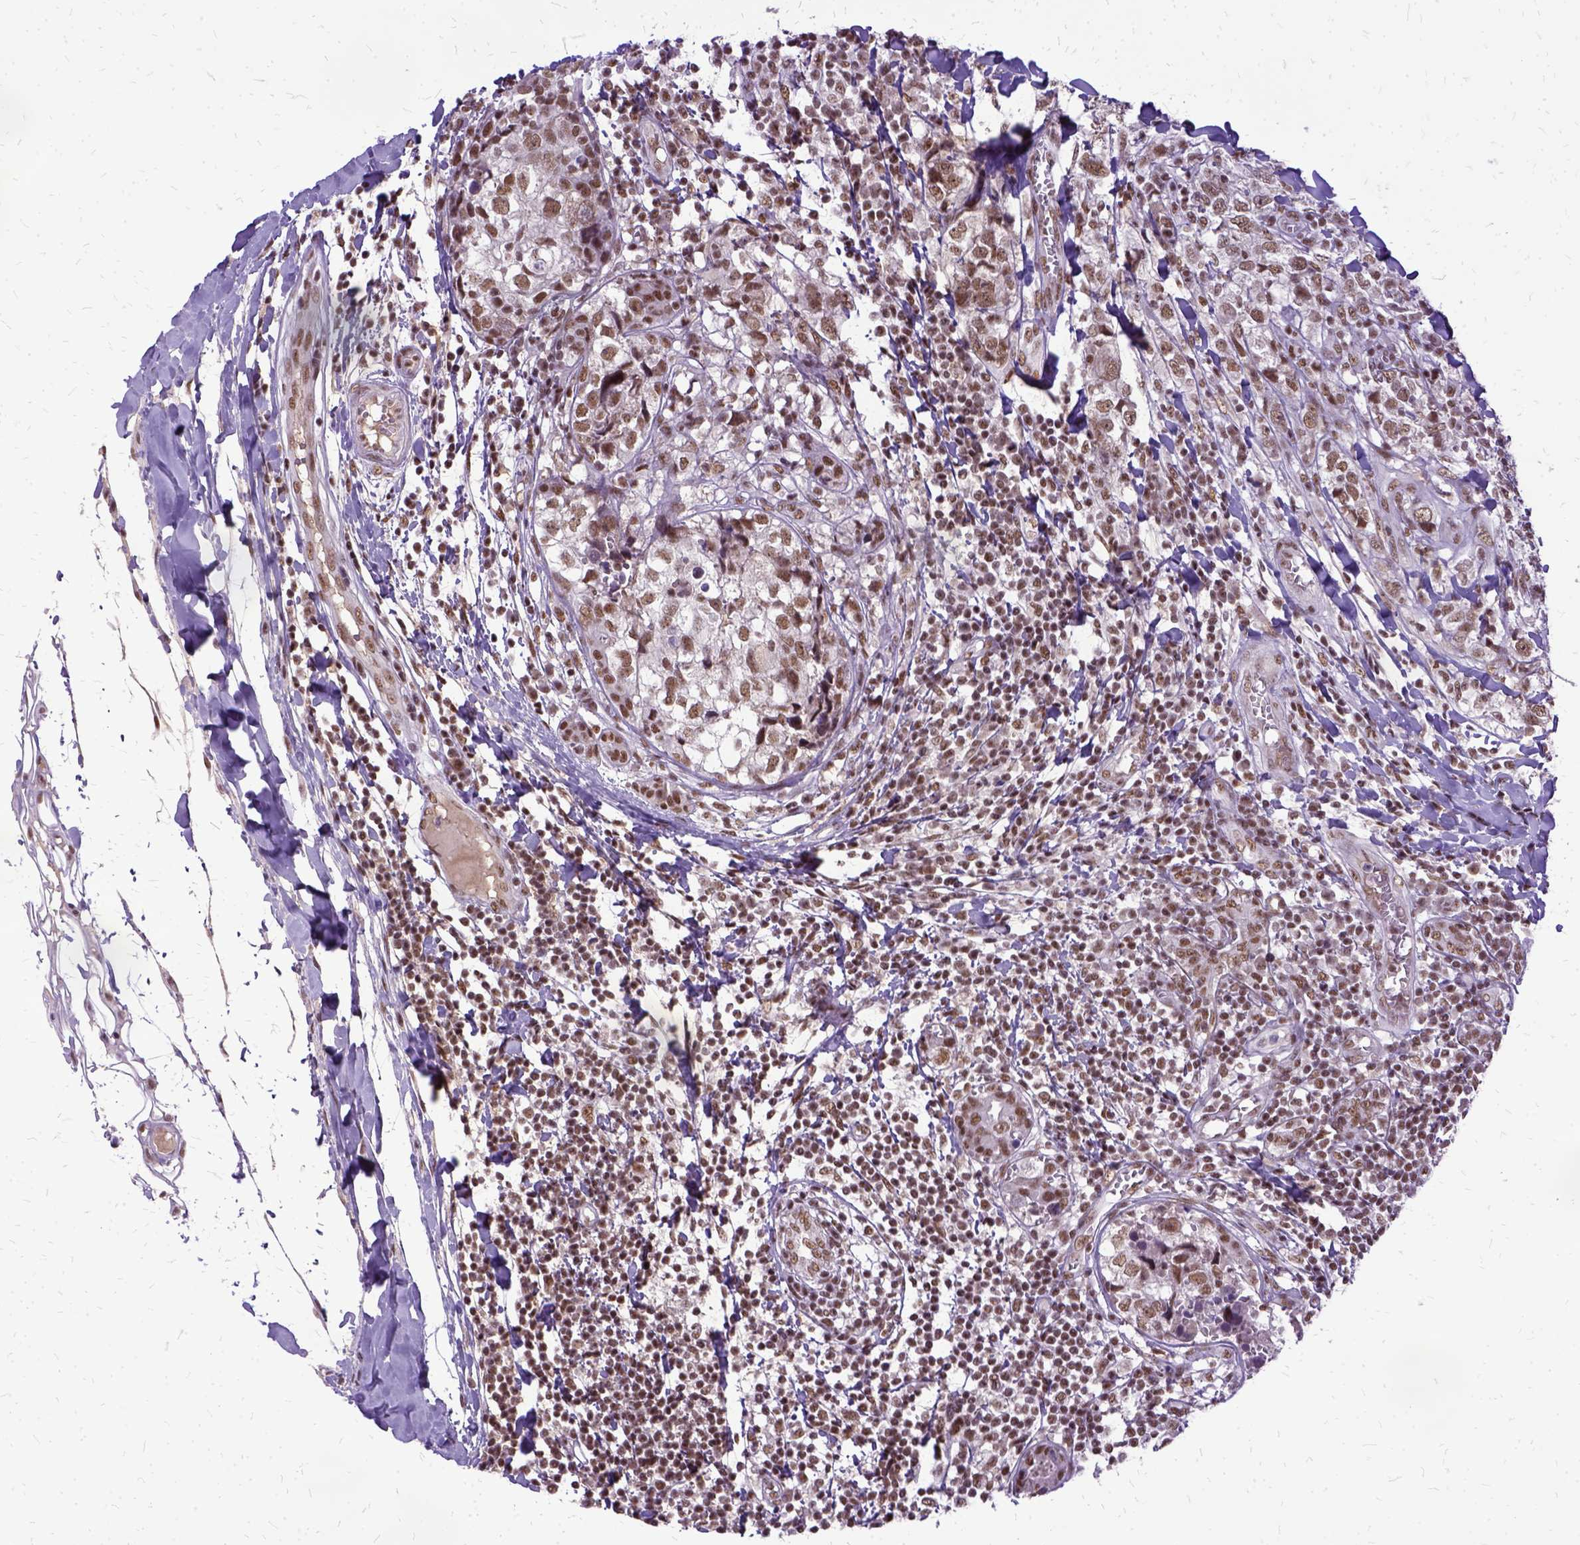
{"staining": {"intensity": "moderate", "quantity": ">75%", "location": "nuclear"}, "tissue": "breast cancer", "cell_type": "Tumor cells", "image_type": "cancer", "snomed": [{"axis": "morphology", "description": "Duct carcinoma"}, {"axis": "topography", "description": "Breast"}], "caption": "Protein expression analysis of breast cancer shows moderate nuclear positivity in approximately >75% of tumor cells.", "gene": "SETD1A", "patient": {"sex": "female", "age": 30}}